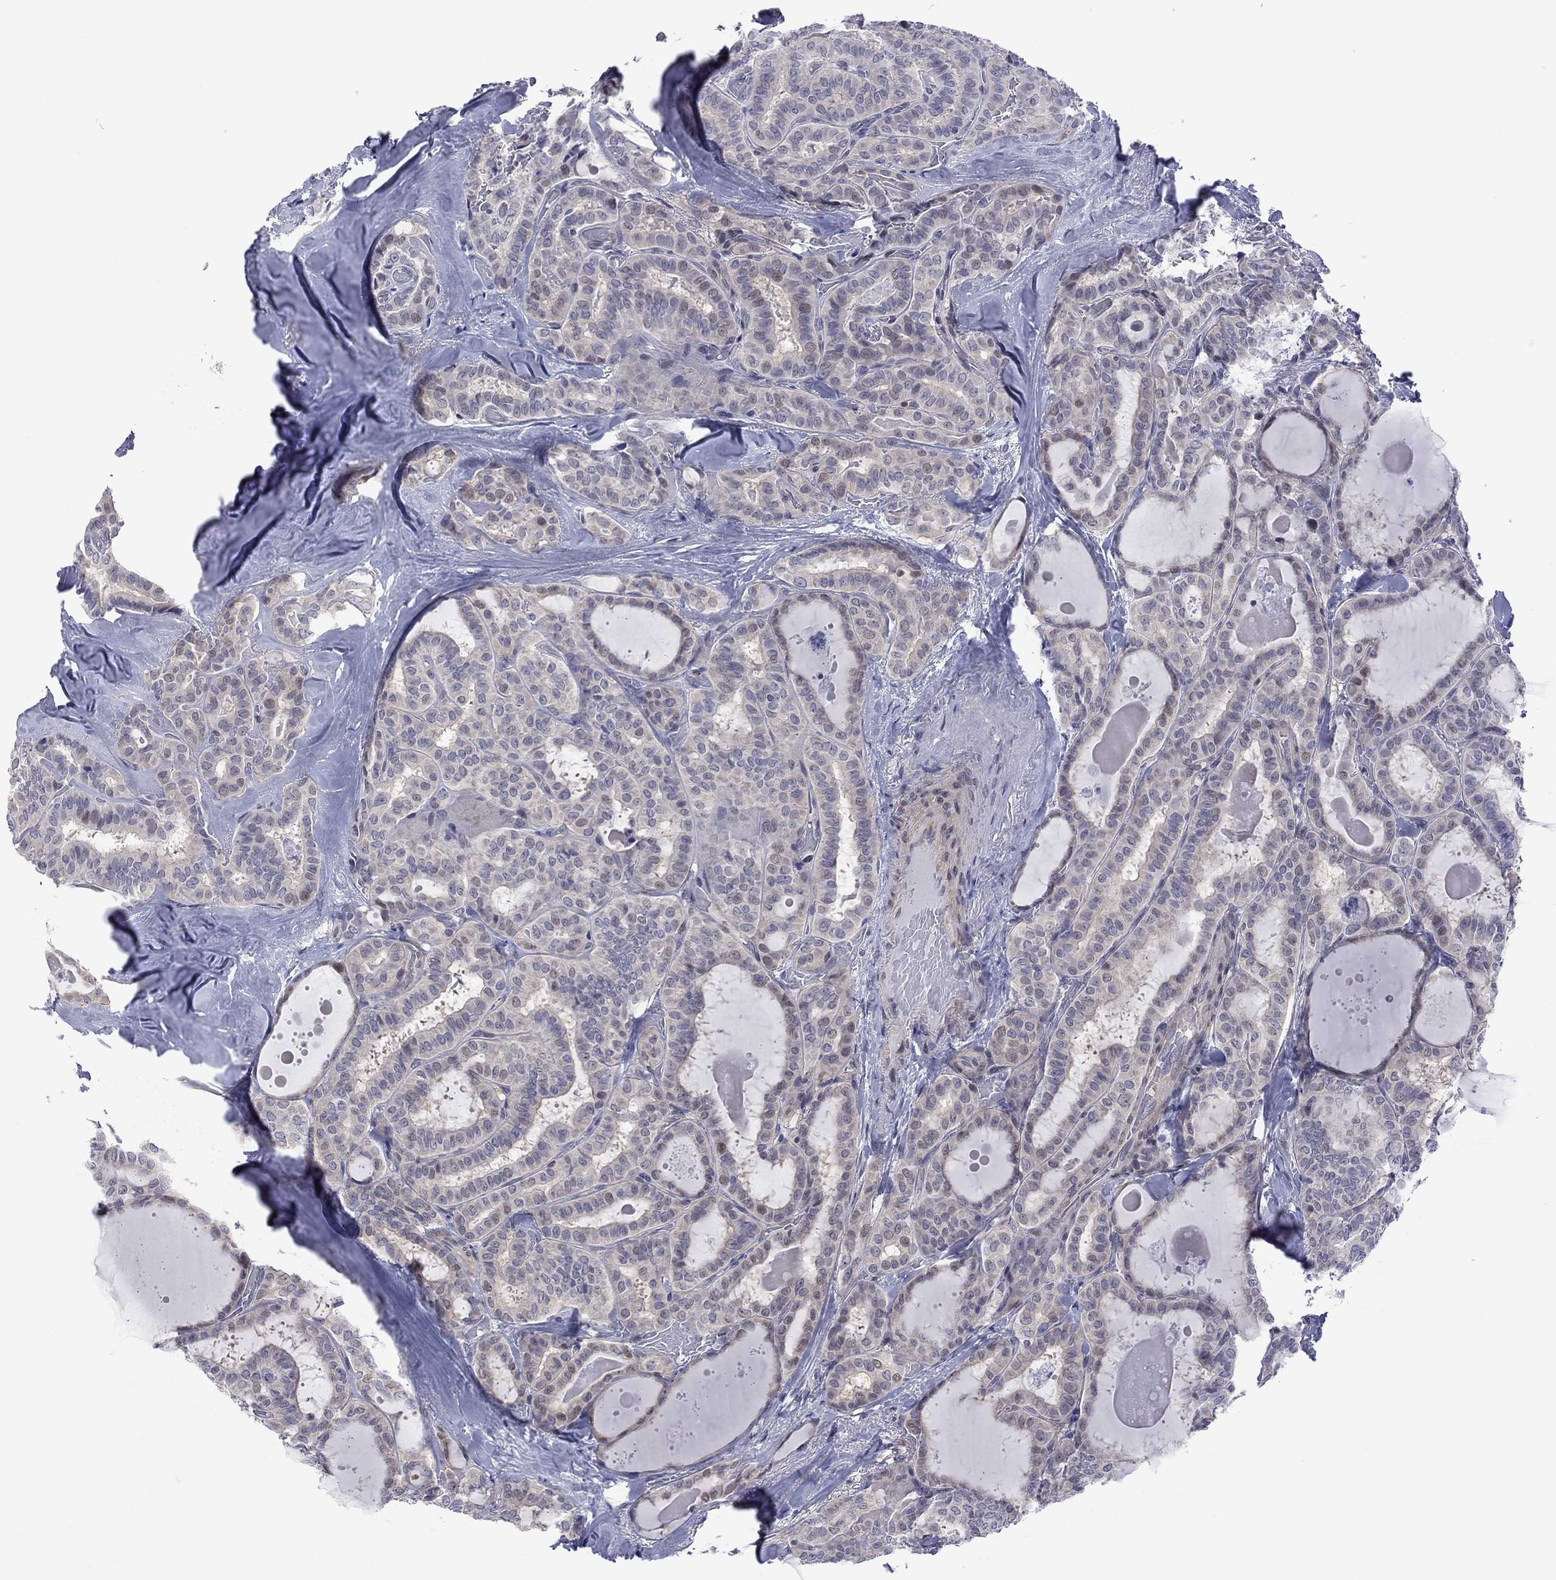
{"staining": {"intensity": "weak", "quantity": "<25%", "location": "nuclear"}, "tissue": "thyroid cancer", "cell_type": "Tumor cells", "image_type": "cancer", "snomed": [{"axis": "morphology", "description": "Papillary adenocarcinoma, NOS"}, {"axis": "topography", "description": "Thyroid gland"}], "caption": "A histopathology image of thyroid cancer stained for a protein displays no brown staining in tumor cells. (Immunohistochemistry (ihc), brightfield microscopy, high magnification).", "gene": "POU5F2", "patient": {"sex": "female", "age": 39}}